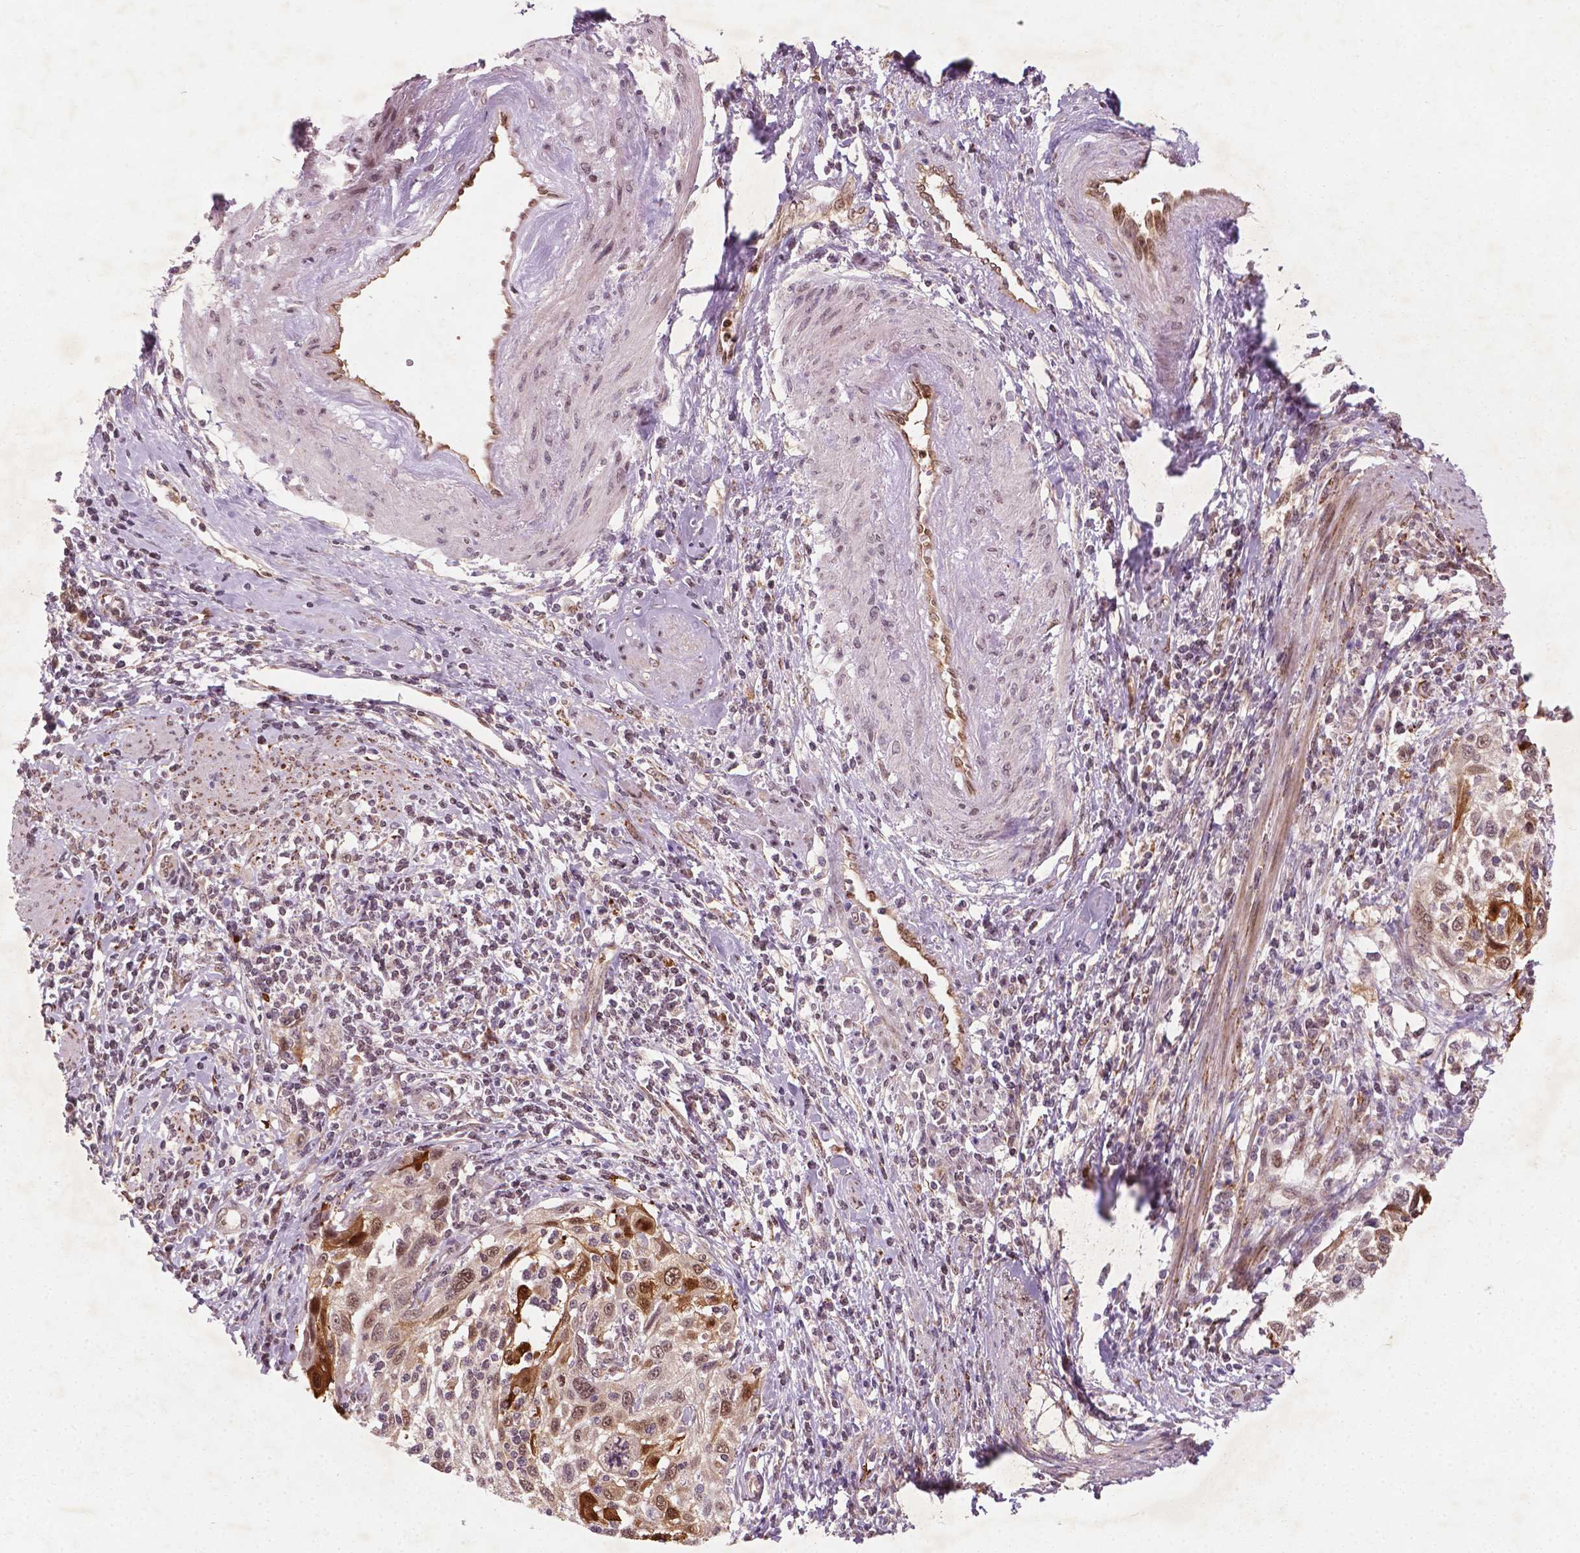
{"staining": {"intensity": "moderate", "quantity": ">75%", "location": "cytoplasmic/membranous,nuclear"}, "tissue": "cervical cancer", "cell_type": "Tumor cells", "image_type": "cancer", "snomed": [{"axis": "morphology", "description": "Squamous cell carcinoma, NOS"}, {"axis": "topography", "description": "Cervix"}], "caption": "Cervical squamous cell carcinoma stained for a protein (brown) shows moderate cytoplasmic/membranous and nuclear positive staining in approximately >75% of tumor cells.", "gene": "NFAT5", "patient": {"sex": "female", "age": 70}}